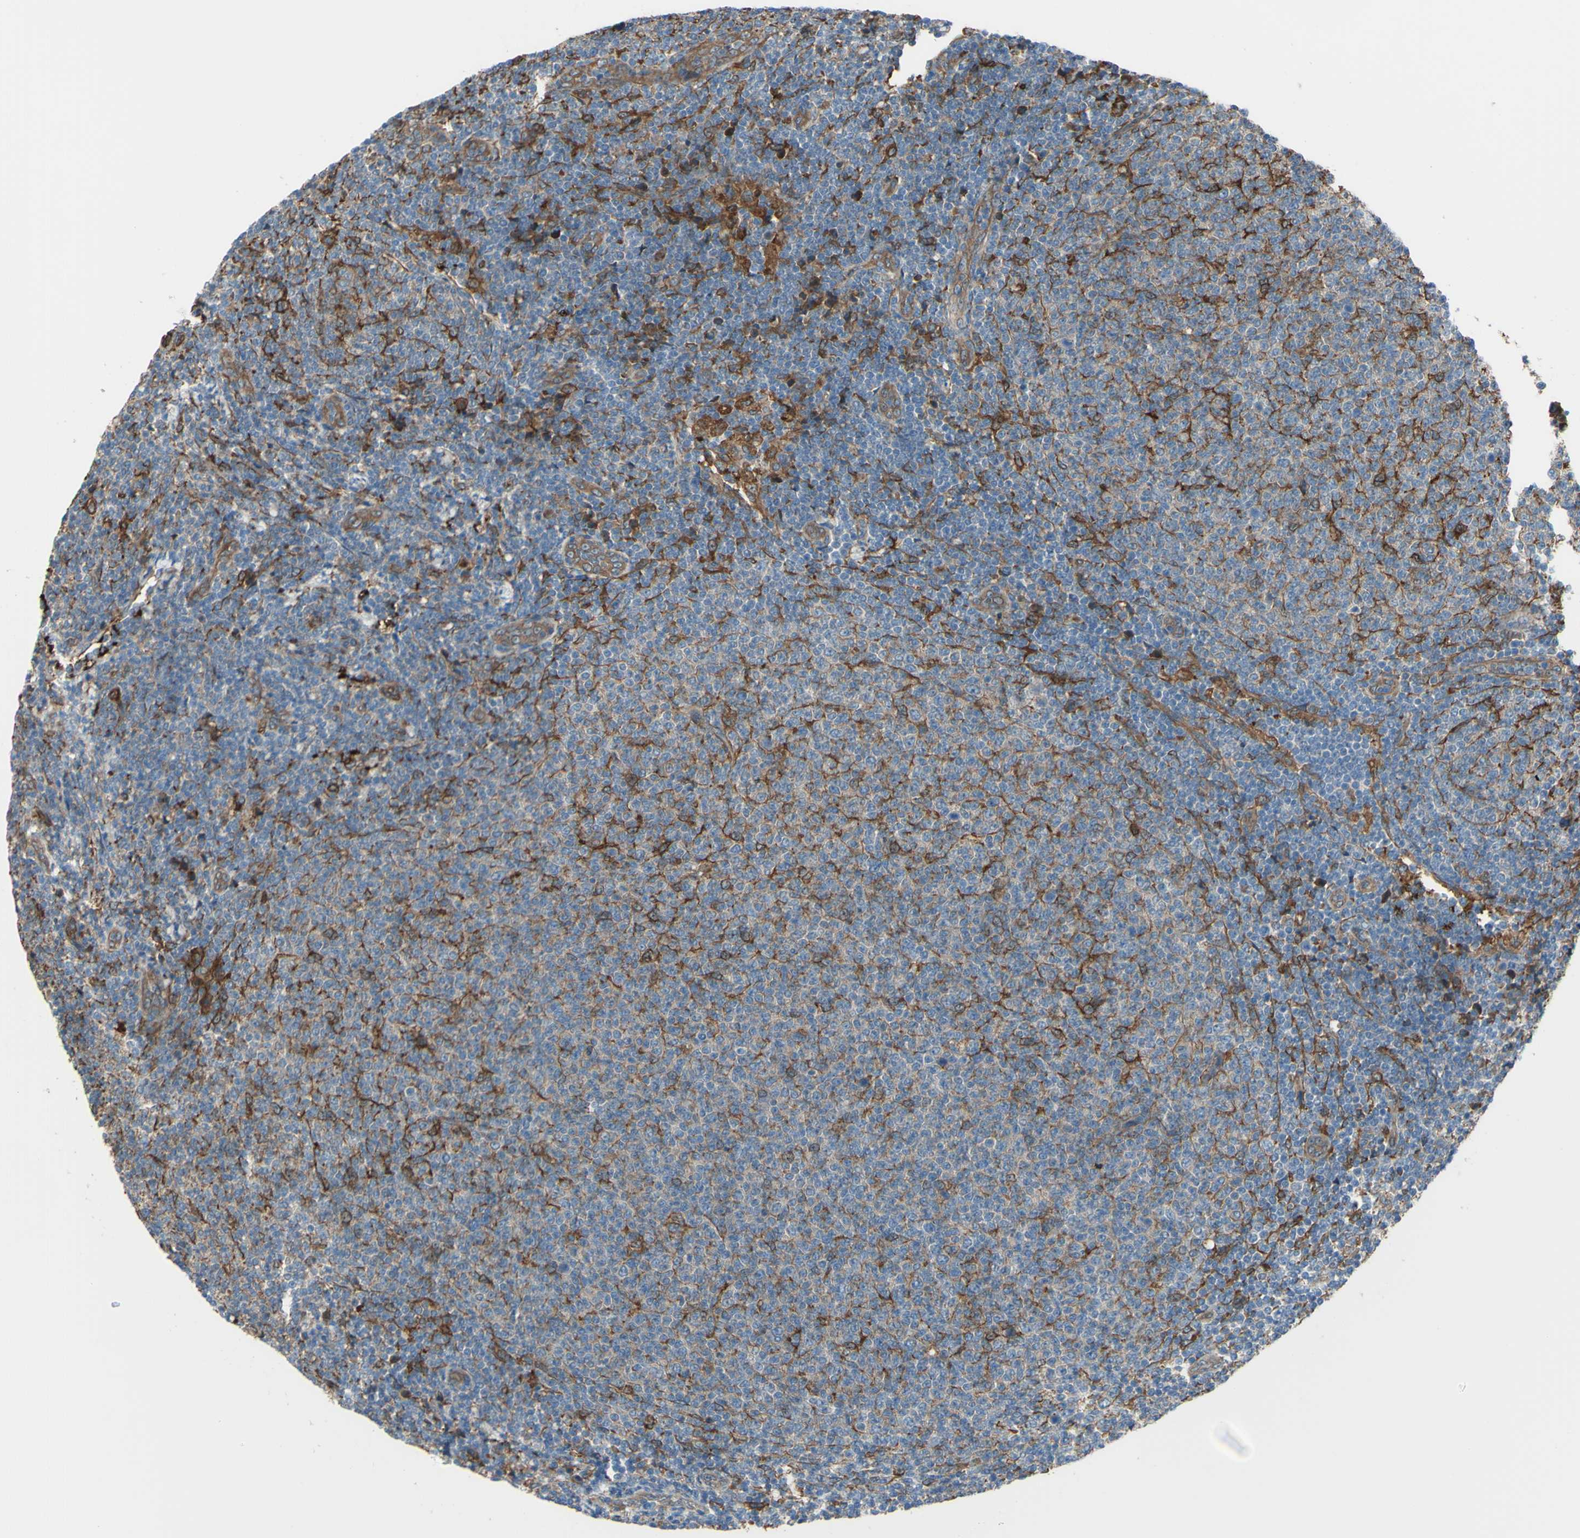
{"staining": {"intensity": "weak", "quantity": "25%-75%", "location": "cytoplasmic/membranous"}, "tissue": "lymphoma", "cell_type": "Tumor cells", "image_type": "cancer", "snomed": [{"axis": "morphology", "description": "Malignant lymphoma, non-Hodgkin's type, Low grade"}, {"axis": "topography", "description": "Lymph node"}], "caption": "Lymphoma stained for a protein (brown) displays weak cytoplasmic/membranous positive positivity in about 25%-75% of tumor cells.", "gene": "IGSF9B", "patient": {"sex": "male", "age": 66}}